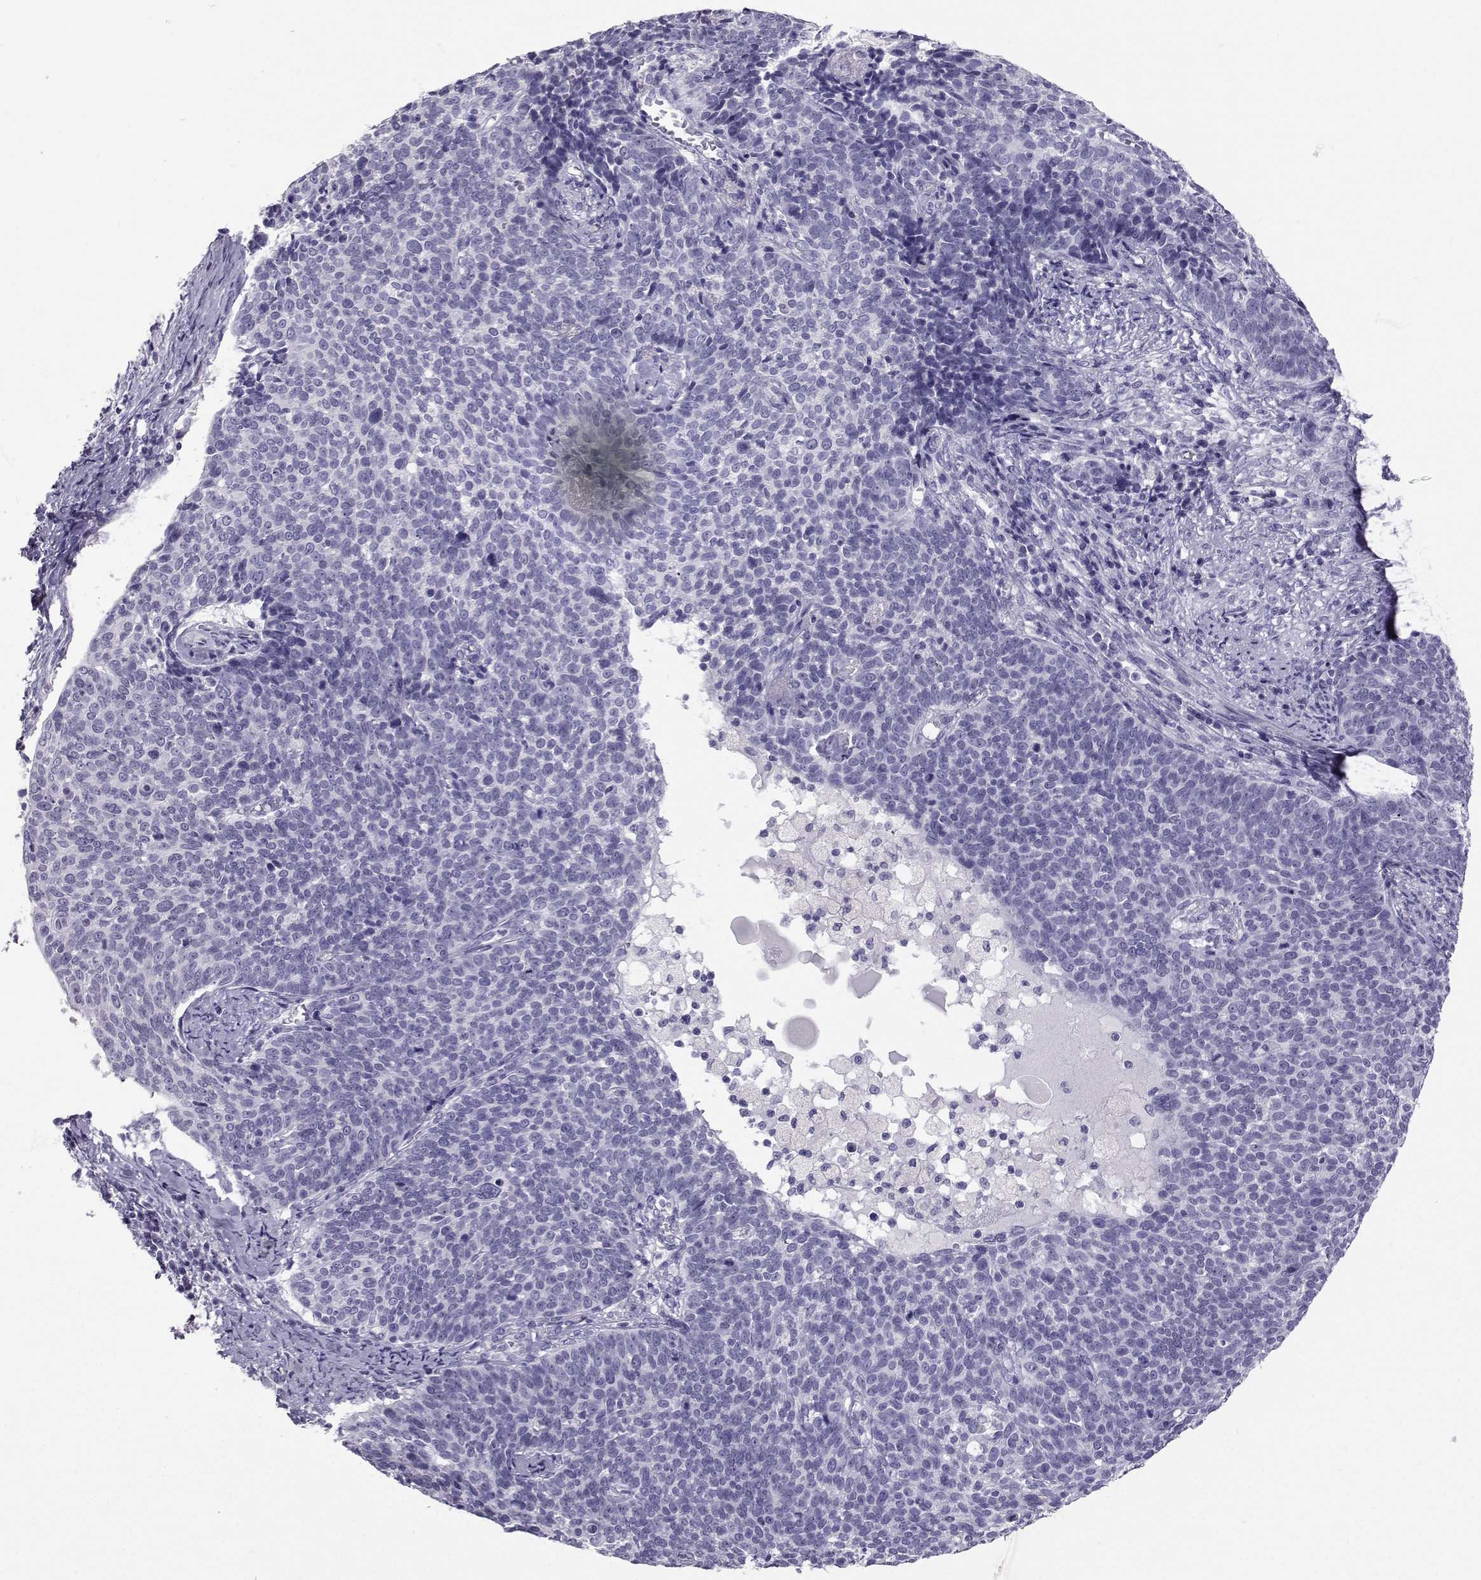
{"staining": {"intensity": "negative", "quantity": "none", "location": "none"}, "tissue": "cervical cancer", "cell_type": "Tumor cells", "image_type": "cancer", "snomed": [{"axis": "morphology", "description": "Squamous cell carcinoma, NOS"}, {"axis": "topography", "description": "Cervix"}], "caption": "A histopathology image of human squamous cell carcinoma (cervical) is negative for staining in tumor cells.", "gene": "SLC6A3", "patient": {"sex": "female", "age": 39}}